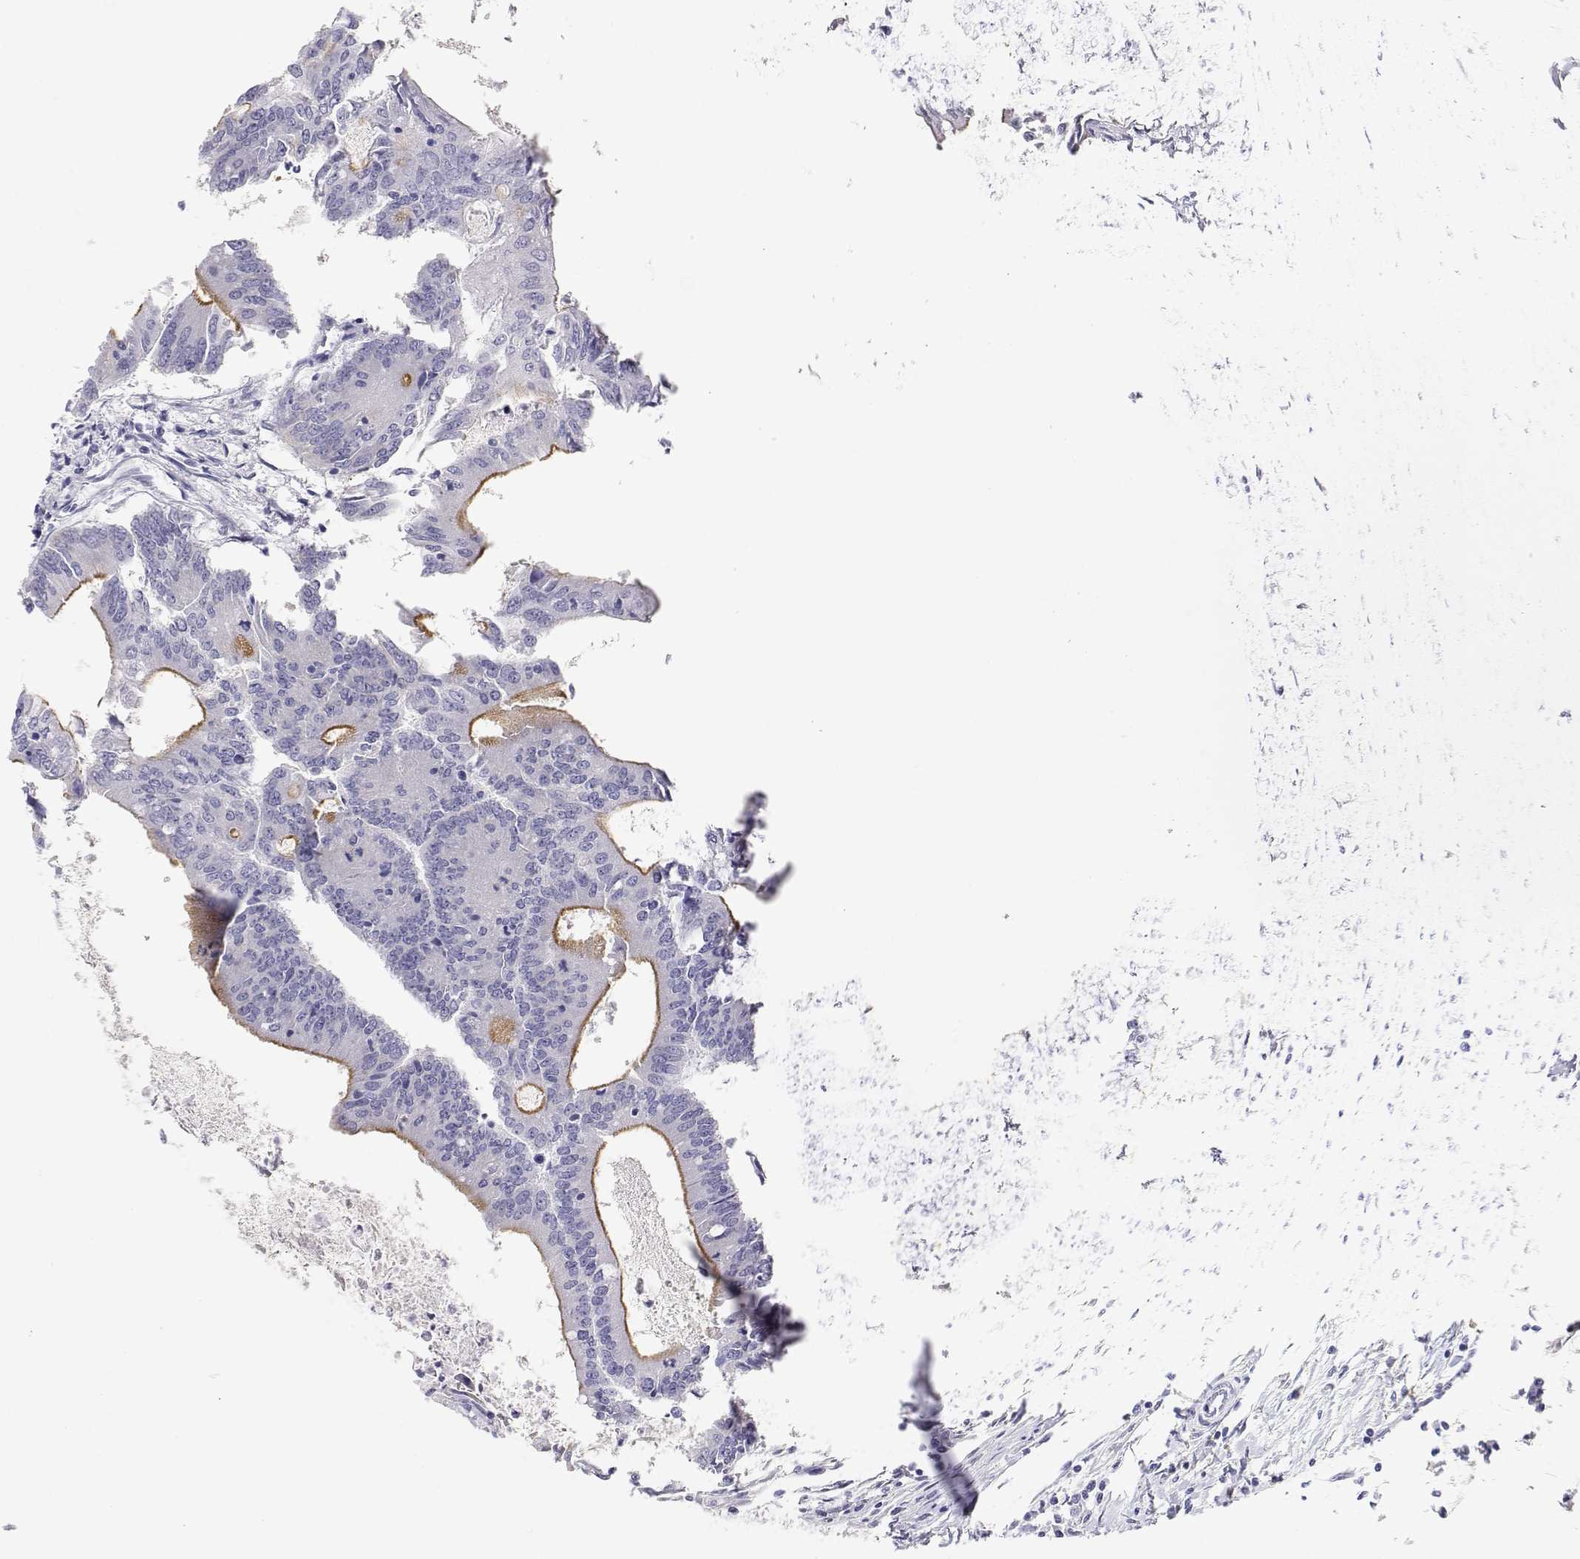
{"staining": {"intensity": "moderate", "quantity": "<25%", "location": "cytoplasmic/membranous"}, "tissue": "colorectal cancer", "cell_type": "Tumor cells", "image_type": "cancer", "snomed": [{"axis": "morphology", "description": "Adenocarcinoma, NOS"}, {"axis": "topography", "description": "Colon"}], "caption": "Immunohistochemical staining of human colorectal cancer (adenocarcinoma) demonstrates low levels of moderate cytoplasmic/membranous staining in approximately <25% of tumor cells. (DAB IHC, brown staining for protein, blue staining for nuclei).", "gene": "MISP", "patient": {"sex": "female", "age": 70}}